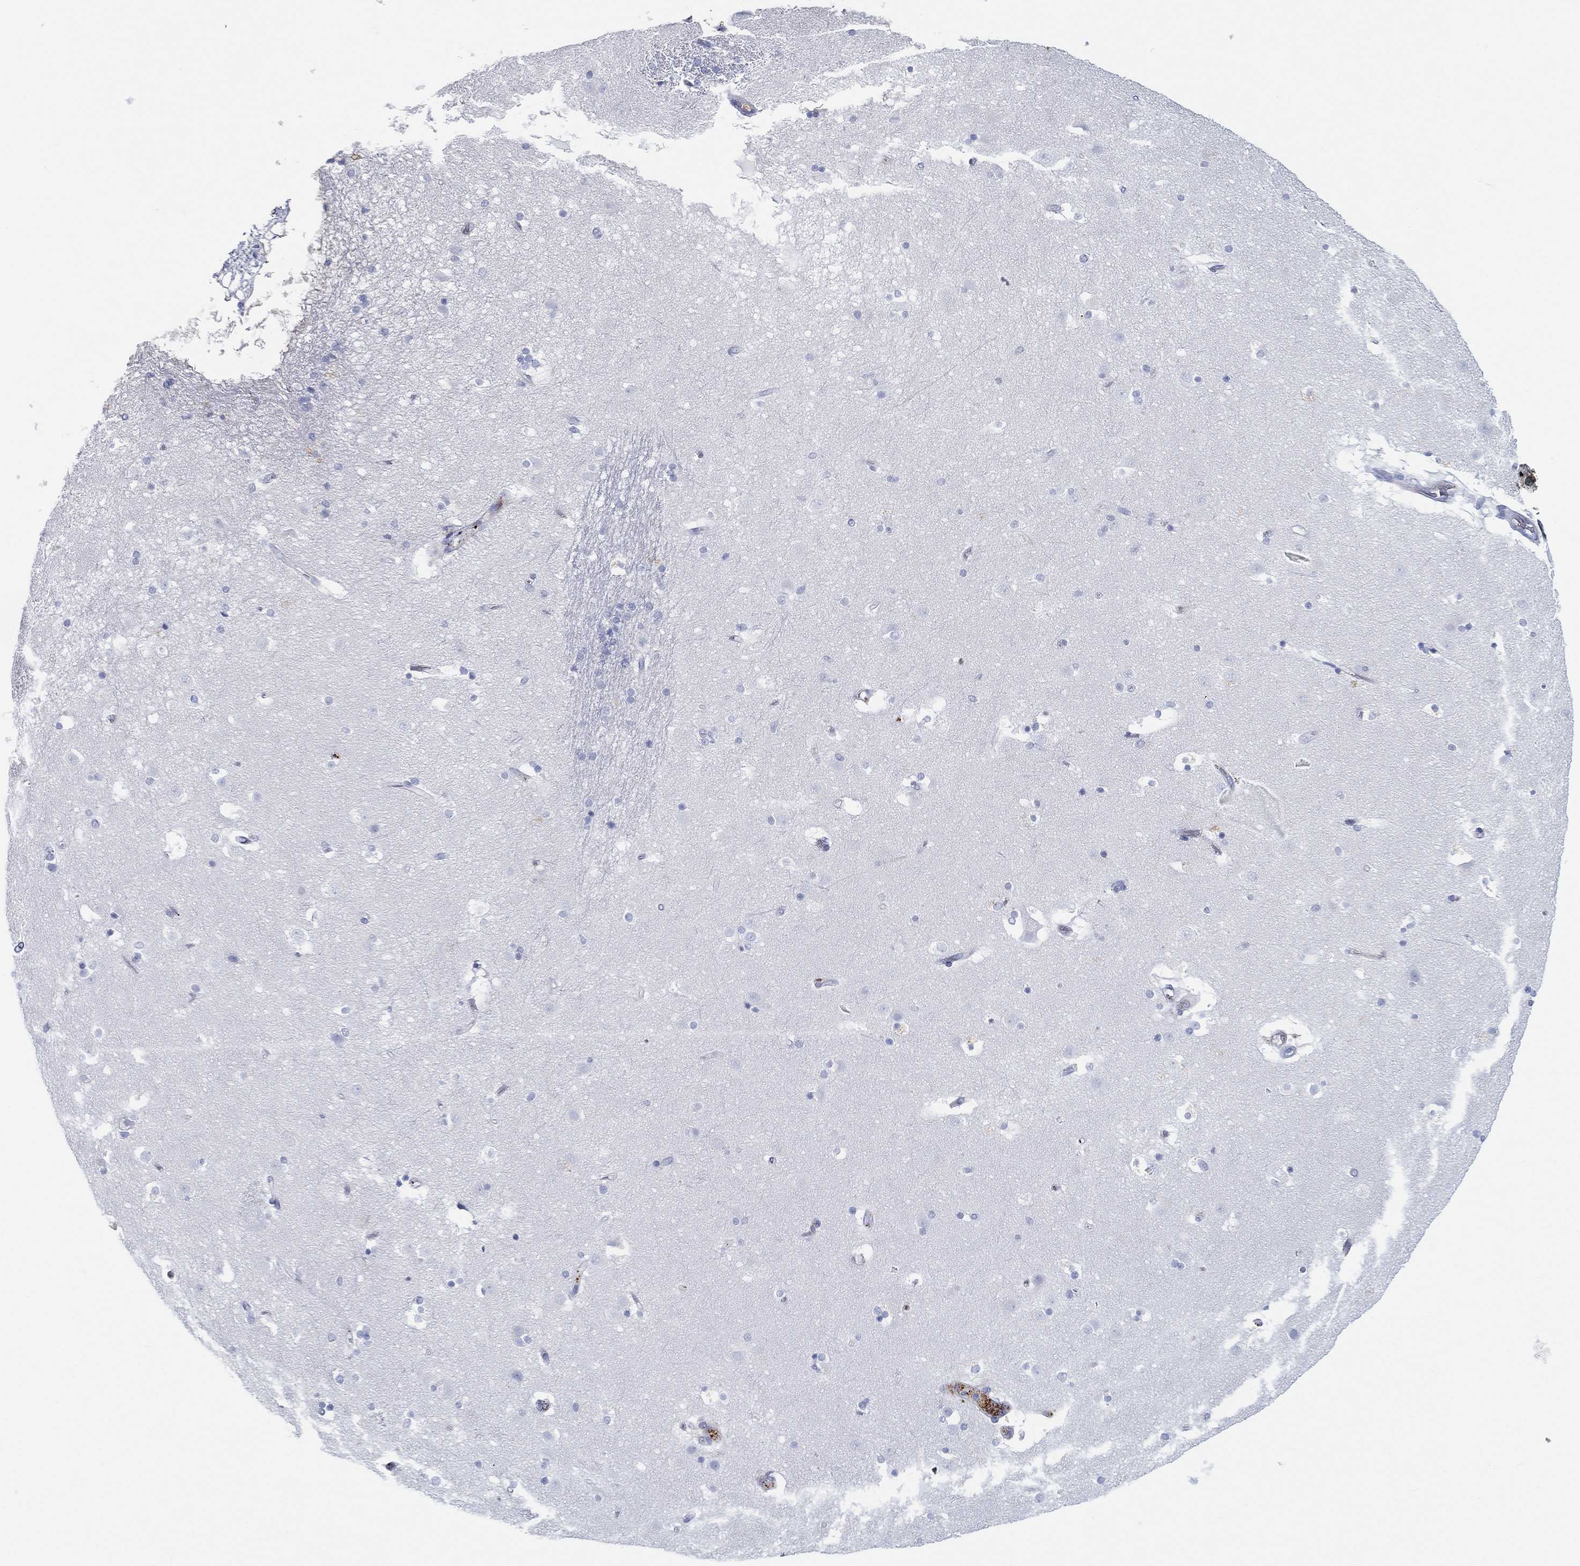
{"staining": {"intensity": "negative", "quantity": "none", "location": "none"}, "tissue": "caudate", "cell_type": "Glial cells", "image_type": "normal", "snomed": [{"axis": "morphology", "description": "Normal tissue, NOS"}, {"axis": "topography", "description": "Lateral ventricle wall"}], "caption": "High power microscopy histopathology image of an immunohistochemistry histopathology image of normal caudate, revealing no significant positivity in glial cells. Nuclei are stained in blue.", "gene": "IFNB1", "patient": {"sex": "male", "age": 51}}